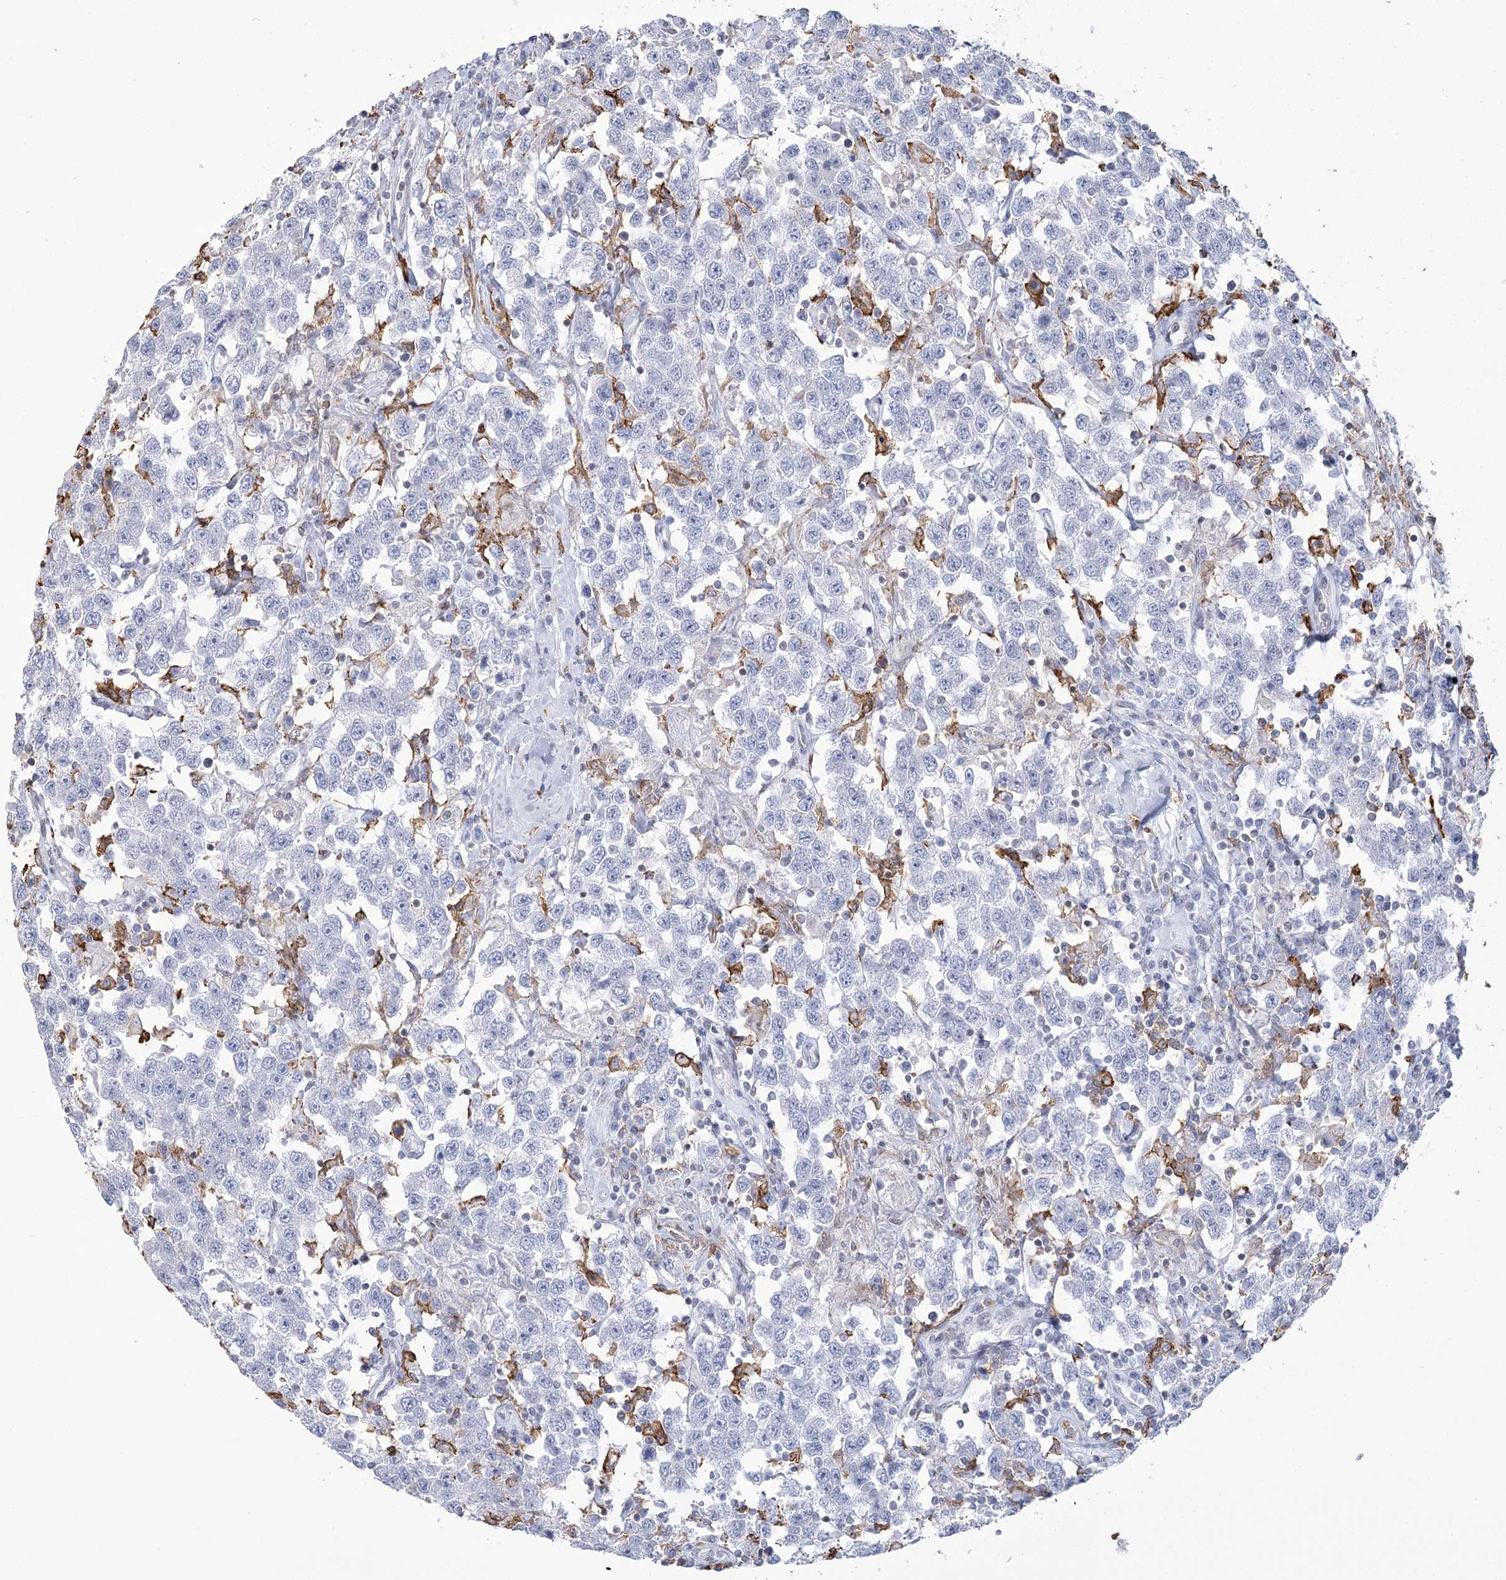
{"staining": {"intensity": "negative", "quantity": "none", "location": "none"}, "tissue": "testis cancer", "cell_type": "Tumor cells", "image_type": "cancer", "snomed": [{"axis": "morphology", "description": "Seminoma, NOS"}, {"axis": "topography", "description": "Testis"}], "caption": "The IHC histopathology image has no significant positivity in tumor cells of testis cancer tissue.", "gene": "C11orf1", "patient": {"sex": "male", "age": 41}}